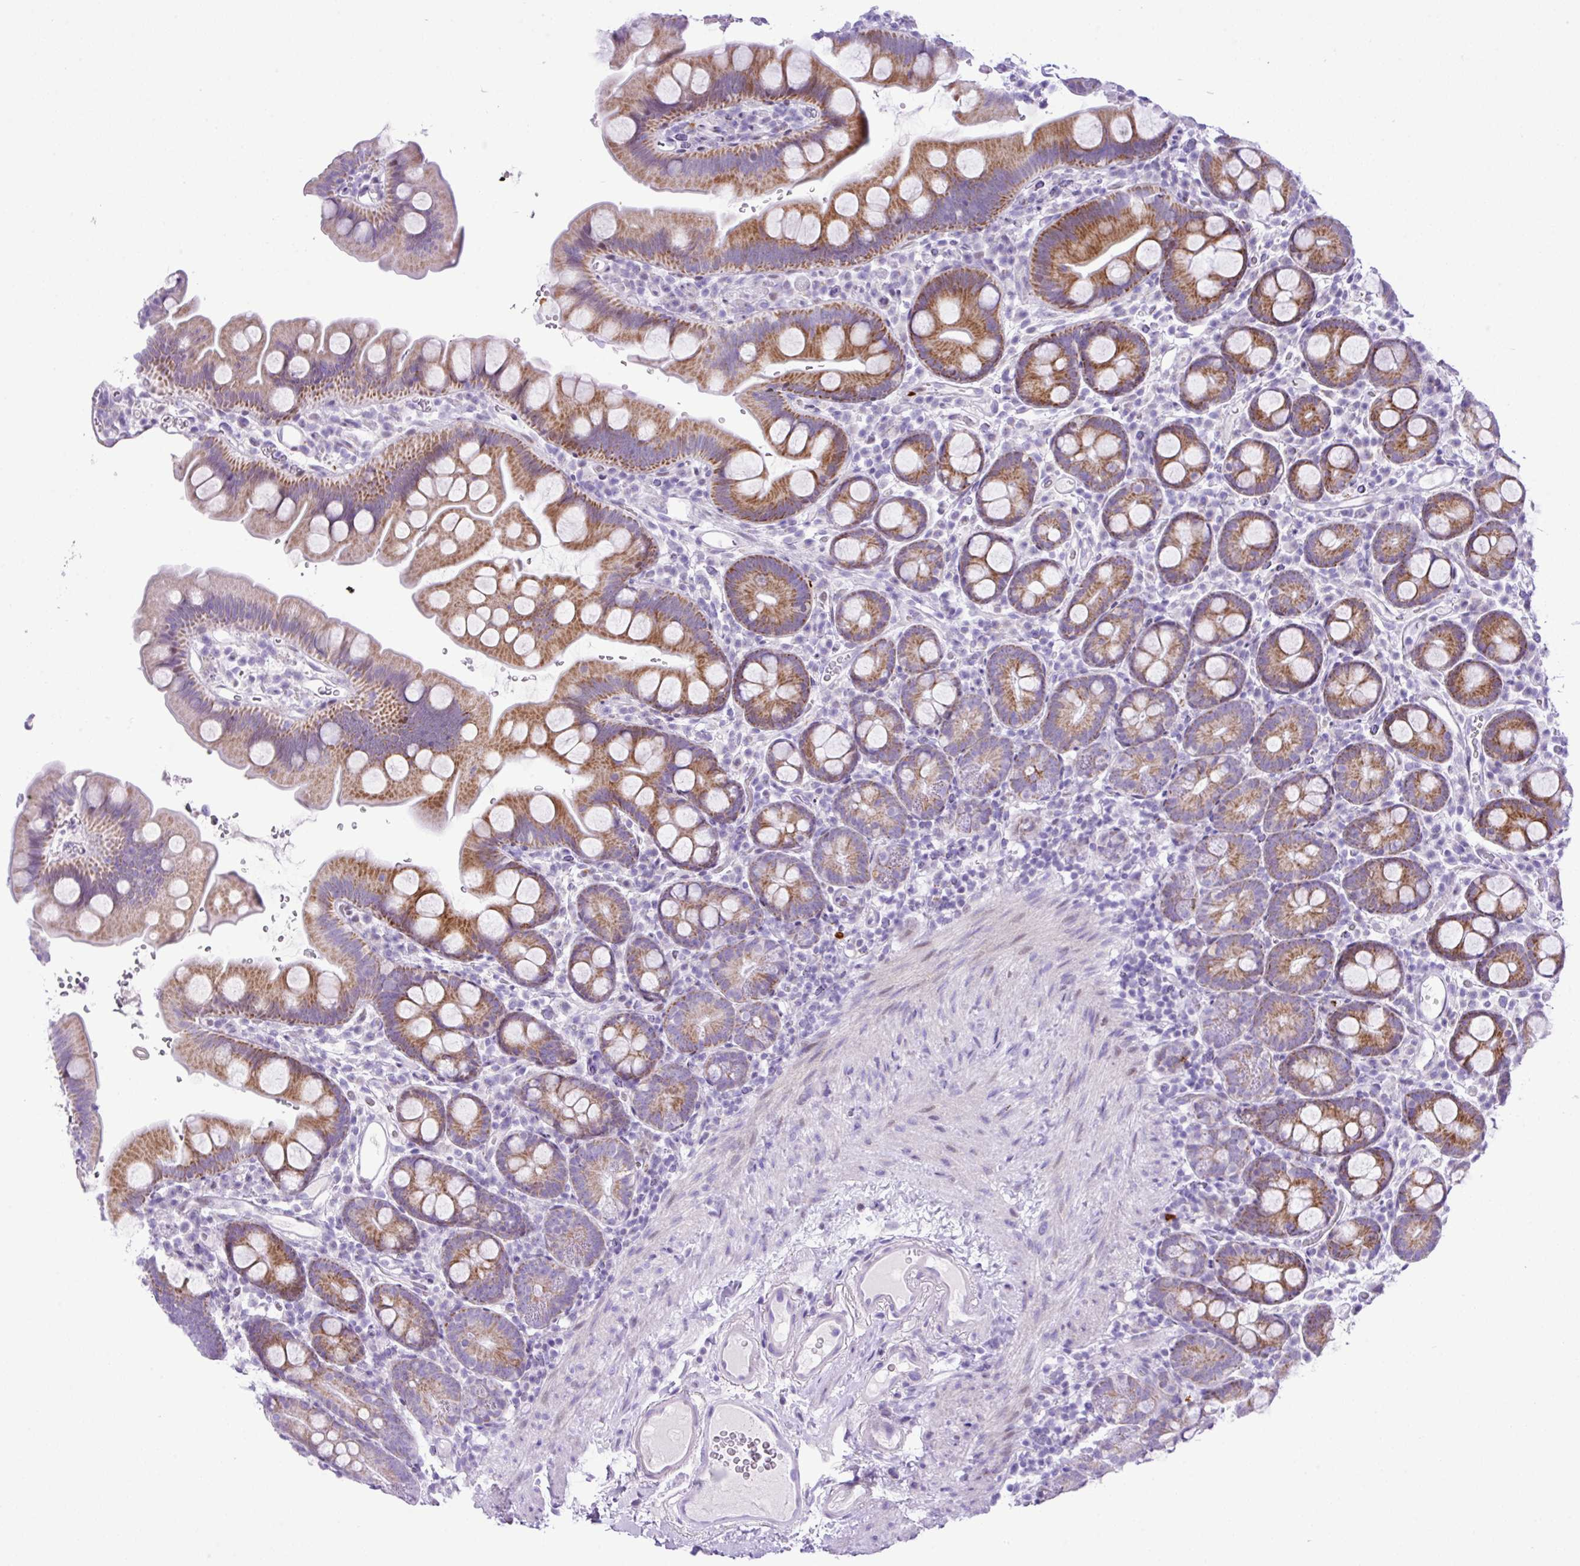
{"staining": {"intensity": "moderate", "quantity": ">75%", "location": "cytoplasmic/membranous"}, "tissue": "small intestine", "cell_type": "Glandular cells", "image_type": "normal", "snomed": [{"axis": "morphology", "description": "Normal tissue, NOS"}, {"axis": "topography", "description": "Small intestine"}], "caption": "A medium amount of moderate cytoplasmic/membranous staining is identified in approximately >75% of glandular cells in benign small intestine.", "gene": "RCAN2", "patient": {"sex": "female", "age": 68}}